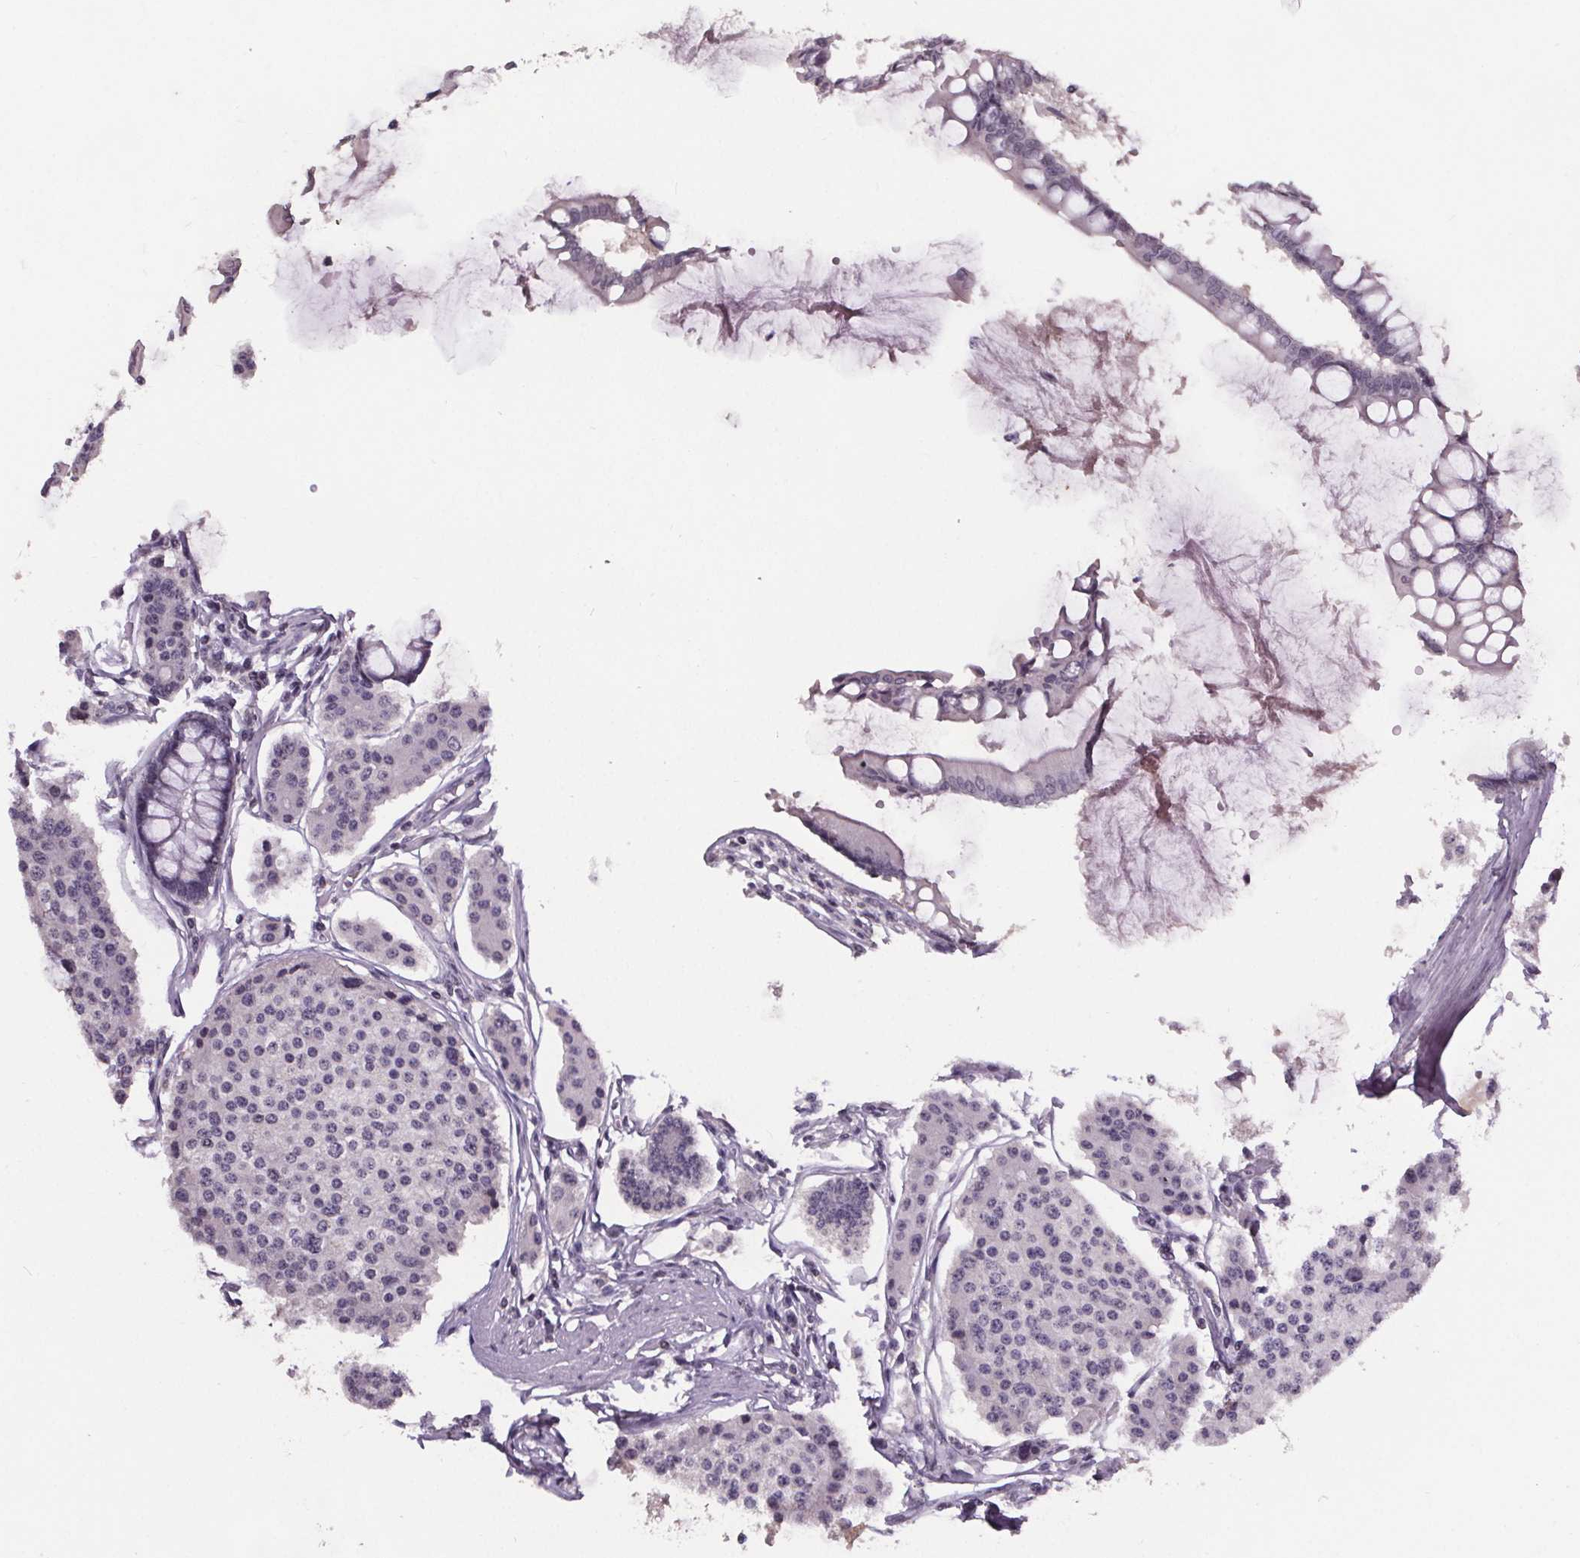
{"staining": {"intensity": "negative", "quantity": "none", "location": "none"}, "tissue": "carcinoid", "cell_type": "Tumor cells", "image_type": "cancer", "snomed": [{"axis": "morphology", "description": "Carcinoid, malignant, NOS"}, {"axis": "topography", "description": "Small intestine"}], "caption": "Carcinoid was stained to show a protein in brown. There is no significant expression in tumor cells. (Brightfield microscopy of DAB (3,3'-diaminobenzidine) immunohistochemistry (IHC) at high magnification).", "gene": "NKX6-1", "patient": {"sex": "female", "age": 65}}